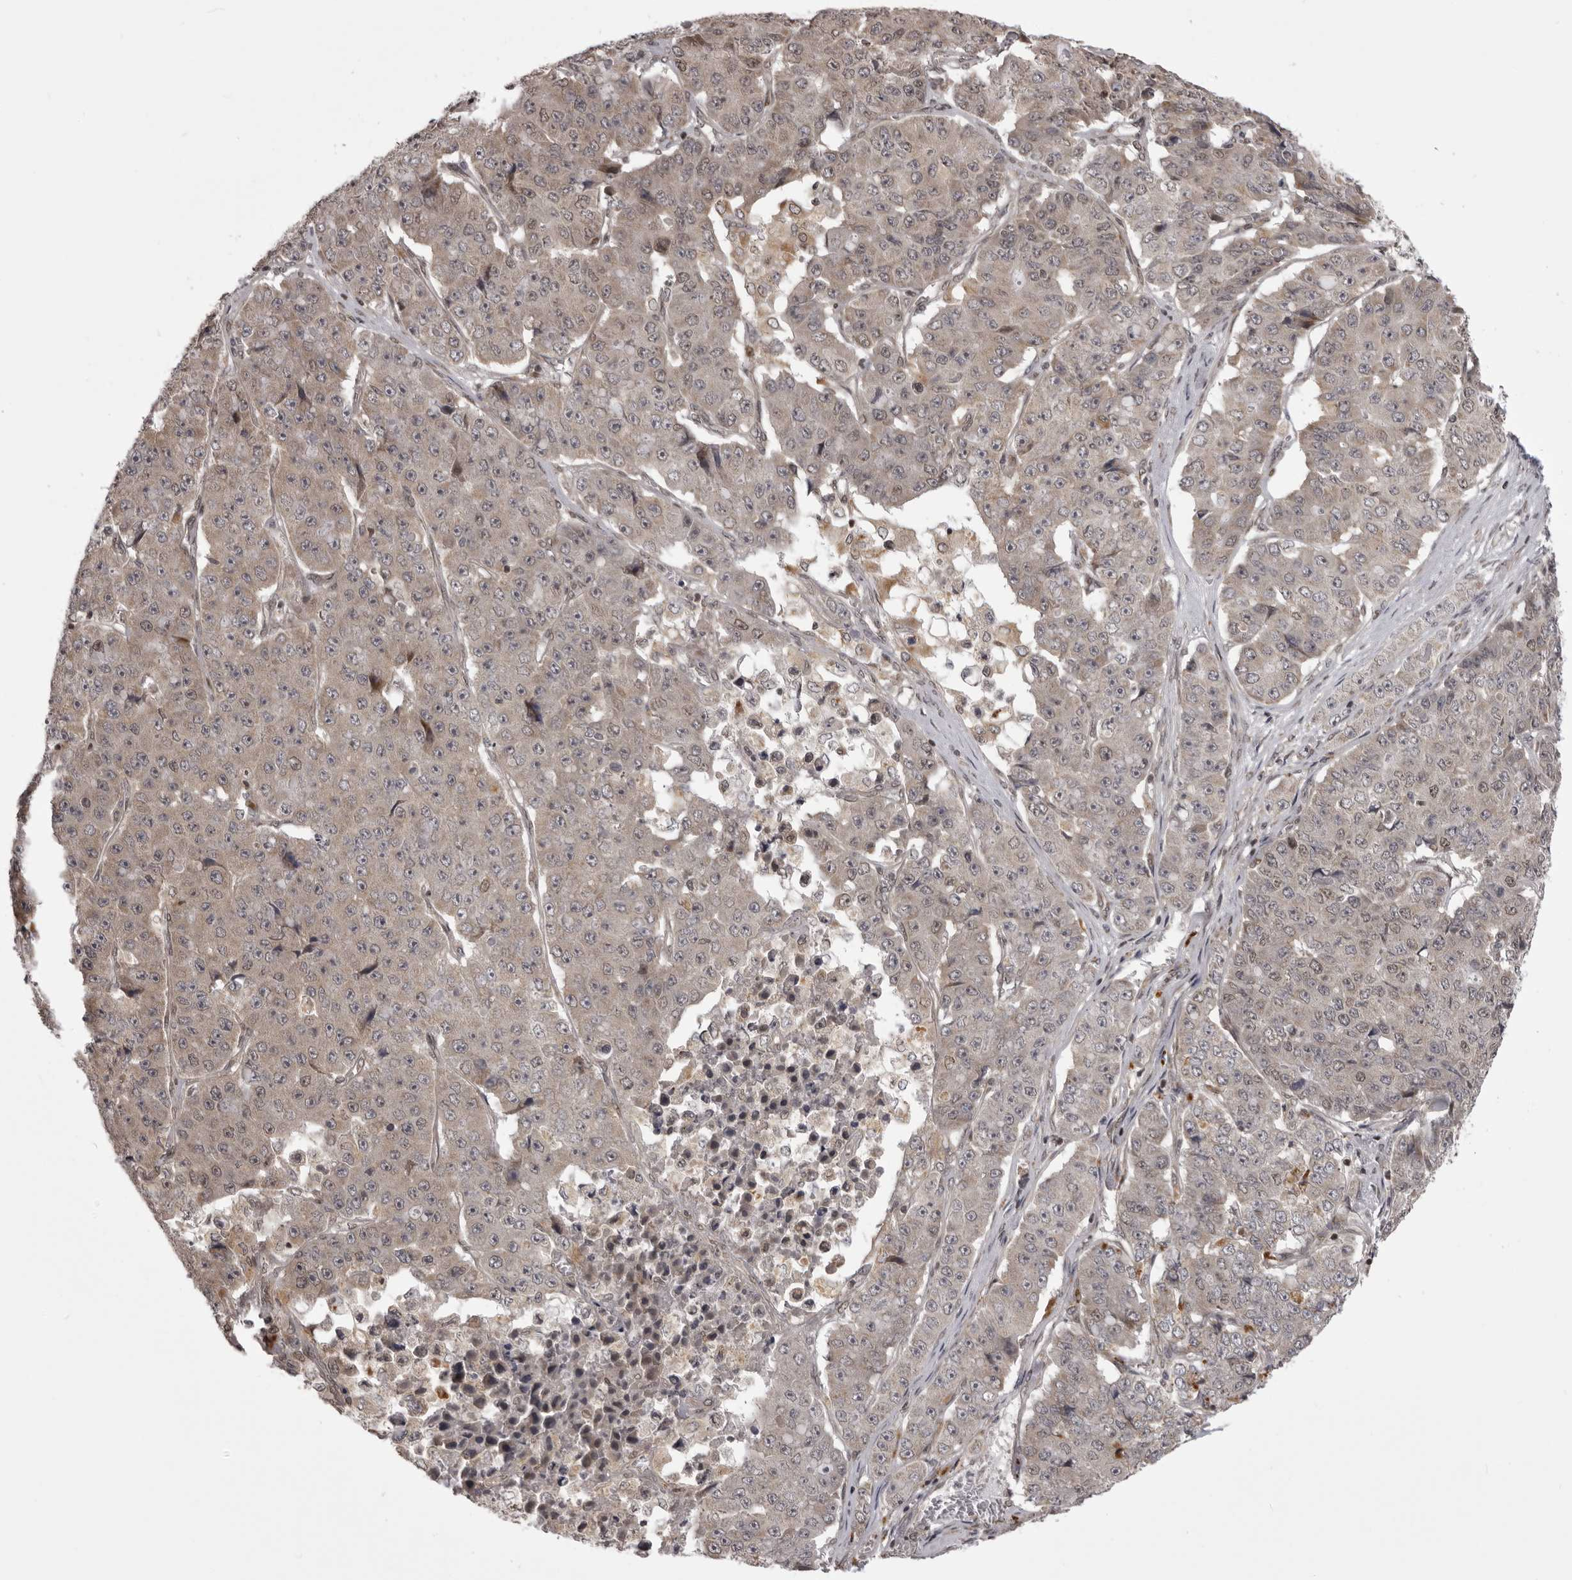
{"staining": {"intensity": "weak", "quantity": "<25%", "location": "cytoplasmic/membranous"}, "tissue": "pancreatic cancer", "cell_type": "Tumor cells", "image_type": "cancer", "snomed": [{"axis": "morphology", "description": "Adenocarcinoma, NOS"}, {"axis": "topography", "description": "Pancreas"}], "caption": "High power microscopy histopathology image of an immunohistochemistry micrograph of pancreatic cancer (adenocarcinoma), revealing no significant staining in tumor cells. (Brightfield microscopy of DAB immunohistochemistry (IHC) at high magnification).", "gene": "C1orf109", "patient": {"sex": "male", "age": 50}}